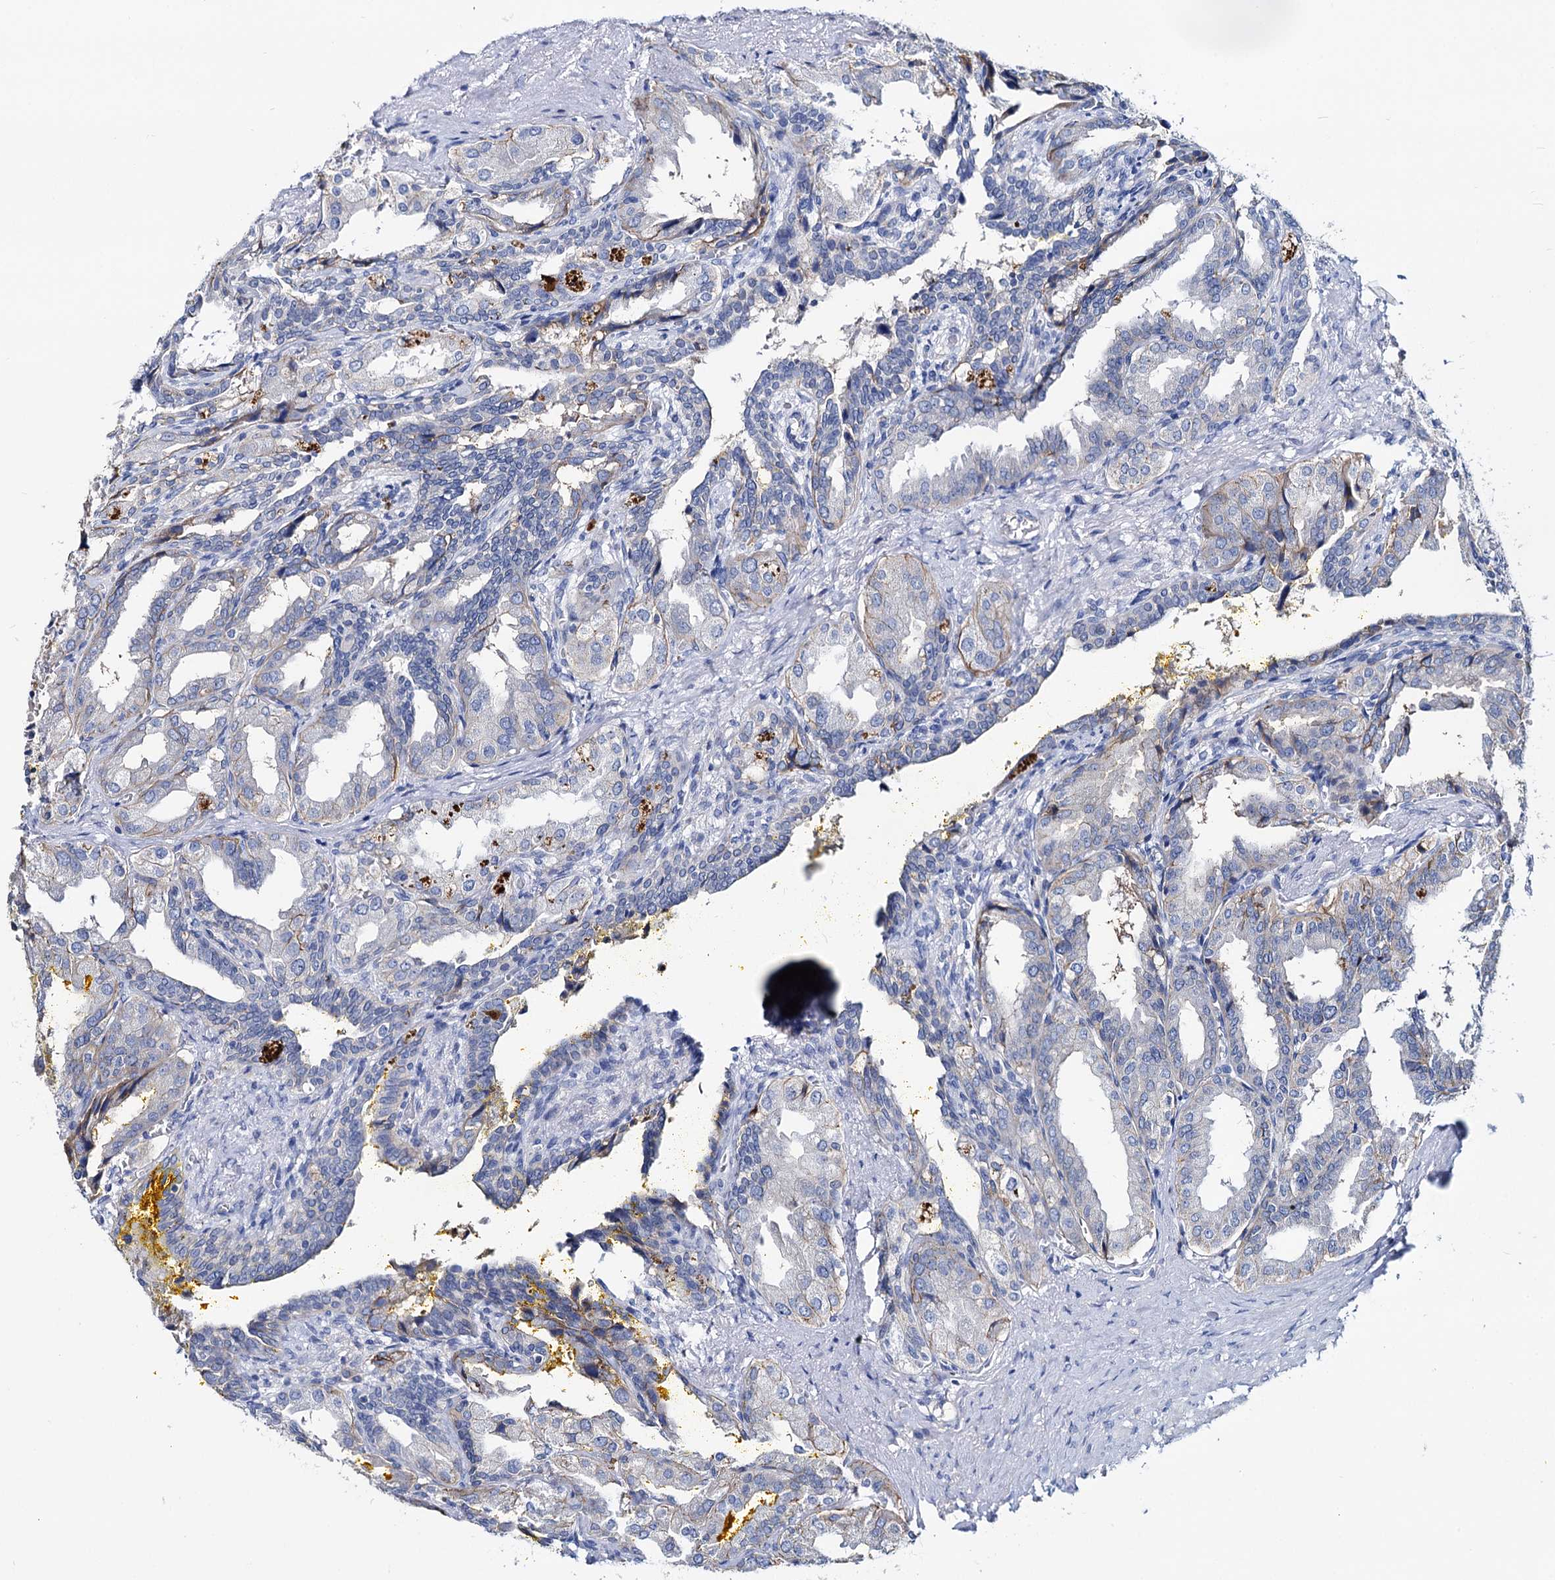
{"staining": {"intensity": "weak", "quantity": "<25%", "location": "cytoplasmic/membranous"}, "tissue": "seminal vesicle", "cell_type": "Glandular cells", "image_type": "normal", "snomed": [{"axis": "morphology", "description": "Normal tissue, NOS"}, {"axis": "topography", "description": "Seminal veicle"}], "caption": "This is an immunohistochemistry image of normal human seminal vesicle. There is no staining in glandular cells.", "gene": "DYDC2", "patient": {"sex": "male", "age": 63}}